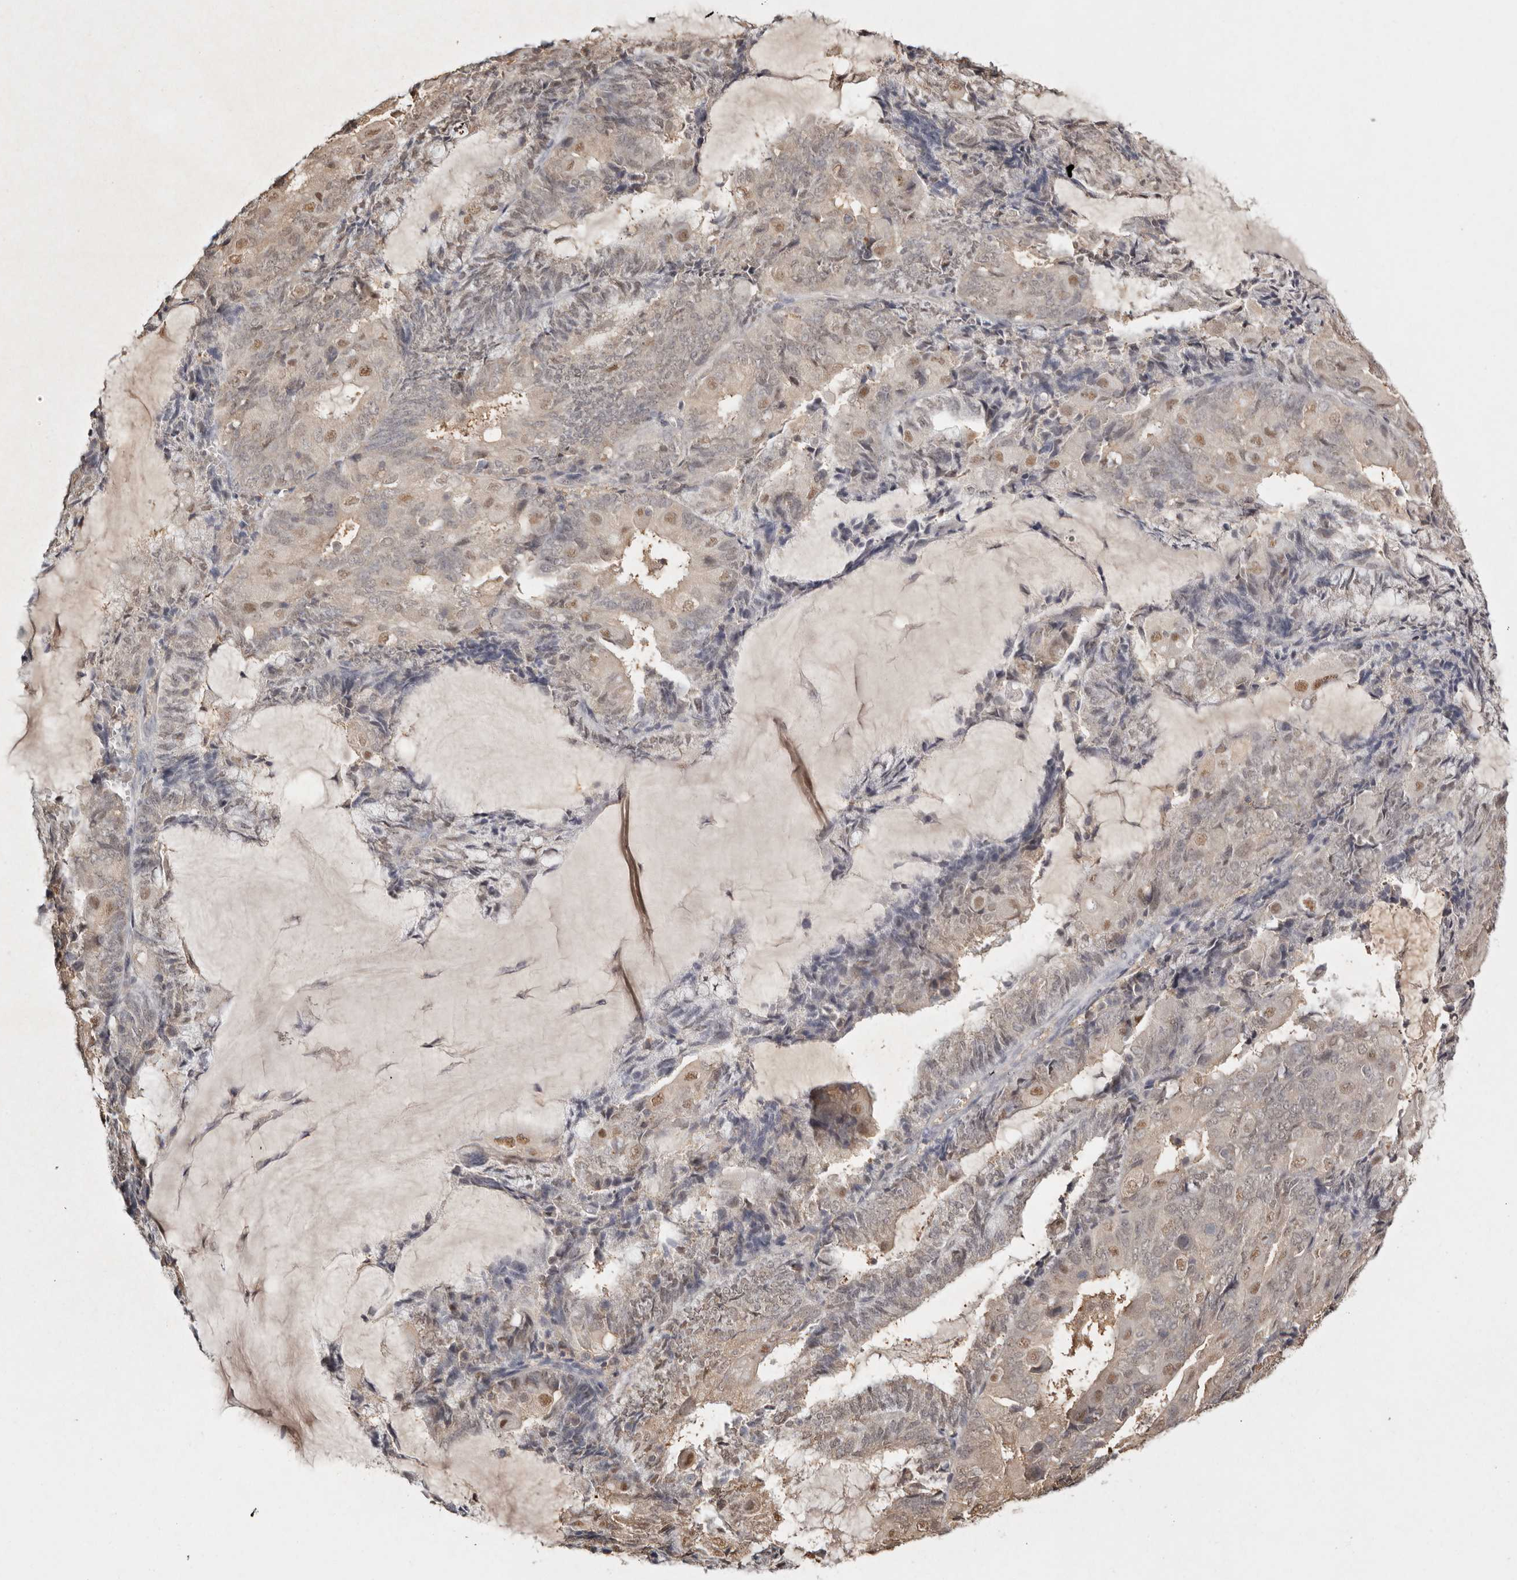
{"staining": {"intensity": "moderate", "quantity": "25%-75%", "location": "nuclear"}, "tissue": "endometrial cancer", "cell_type": "Tumor cells", "image_type": "cancer", "snomed": [{"axis": "morphology", "description": "Adenocarcinoma, NOS"}, {"axis": "topography", "description": "Endometrium"}], "caption": "There is medium levels of moderate nuclear expression in tumor cells of endometrial cancer (adenocarcinoma), as demonstrated by immunohistochemical staining (brown color).", "gene": "PSMA5", "patient": {"sex": "female", "age": 81}}